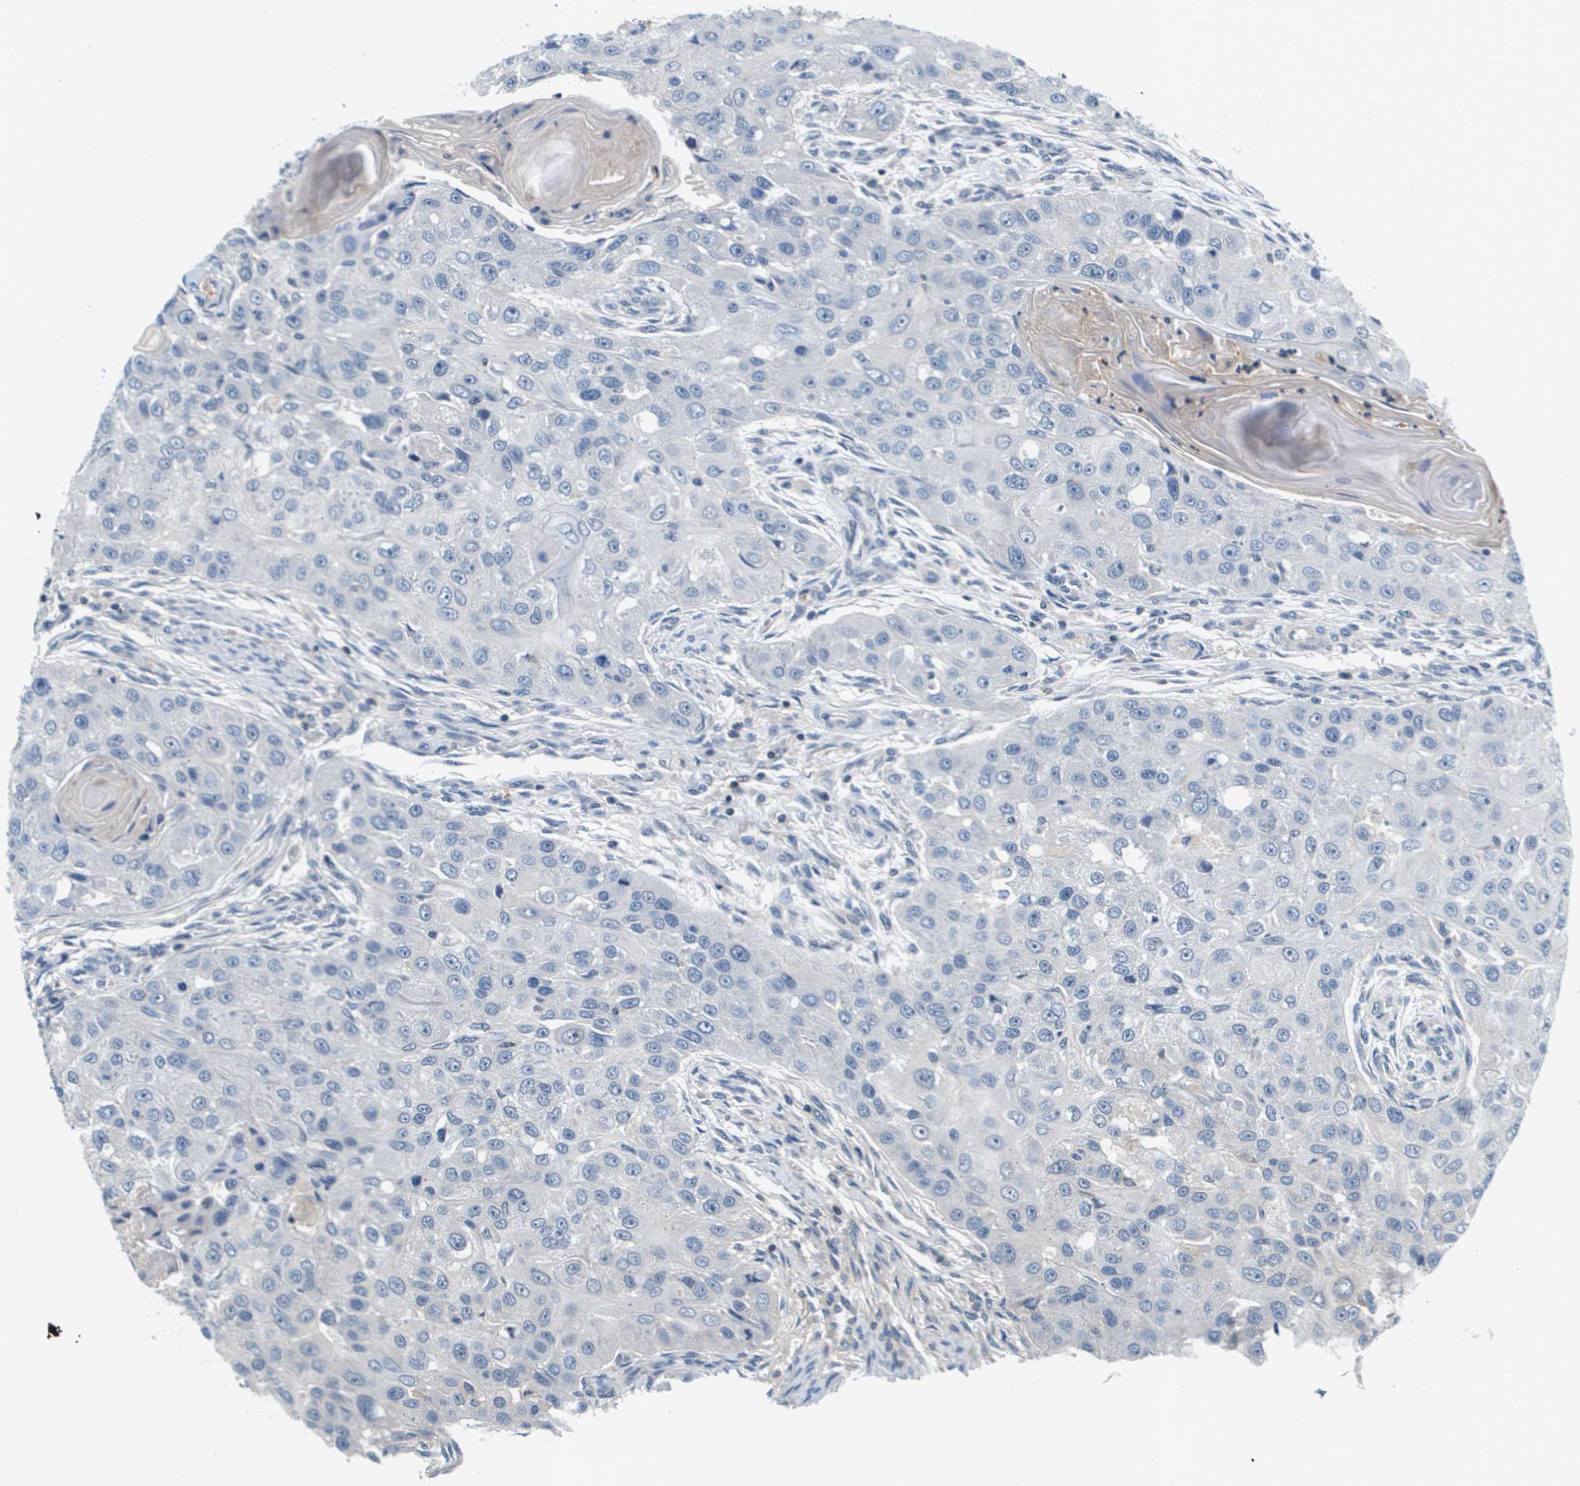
{"staining": {"intensity": "negative", "quantity": "none", "location": "none"}, "tissue": "head and neck cancer", "cell_type": "Tumor cells", "image_type": "cancer", "snomed": [{"axis": "morphology", "description": "Normal tissue, NOS"}, {"axis": "morphology", "description": "Squamous cell carcinoma, NOS"}, {"axis": "topography", "description": "Skeletal muscle"}, {"axis": "topography", "description": "Head-Neck"}], "caption": "Head and neck squamous cell carcinoma was stained to show a protein in brown. There is no significant staining in tumor cells.", "gene": "KCNQ5", "patient": {"sex": "male", "age": 51}}